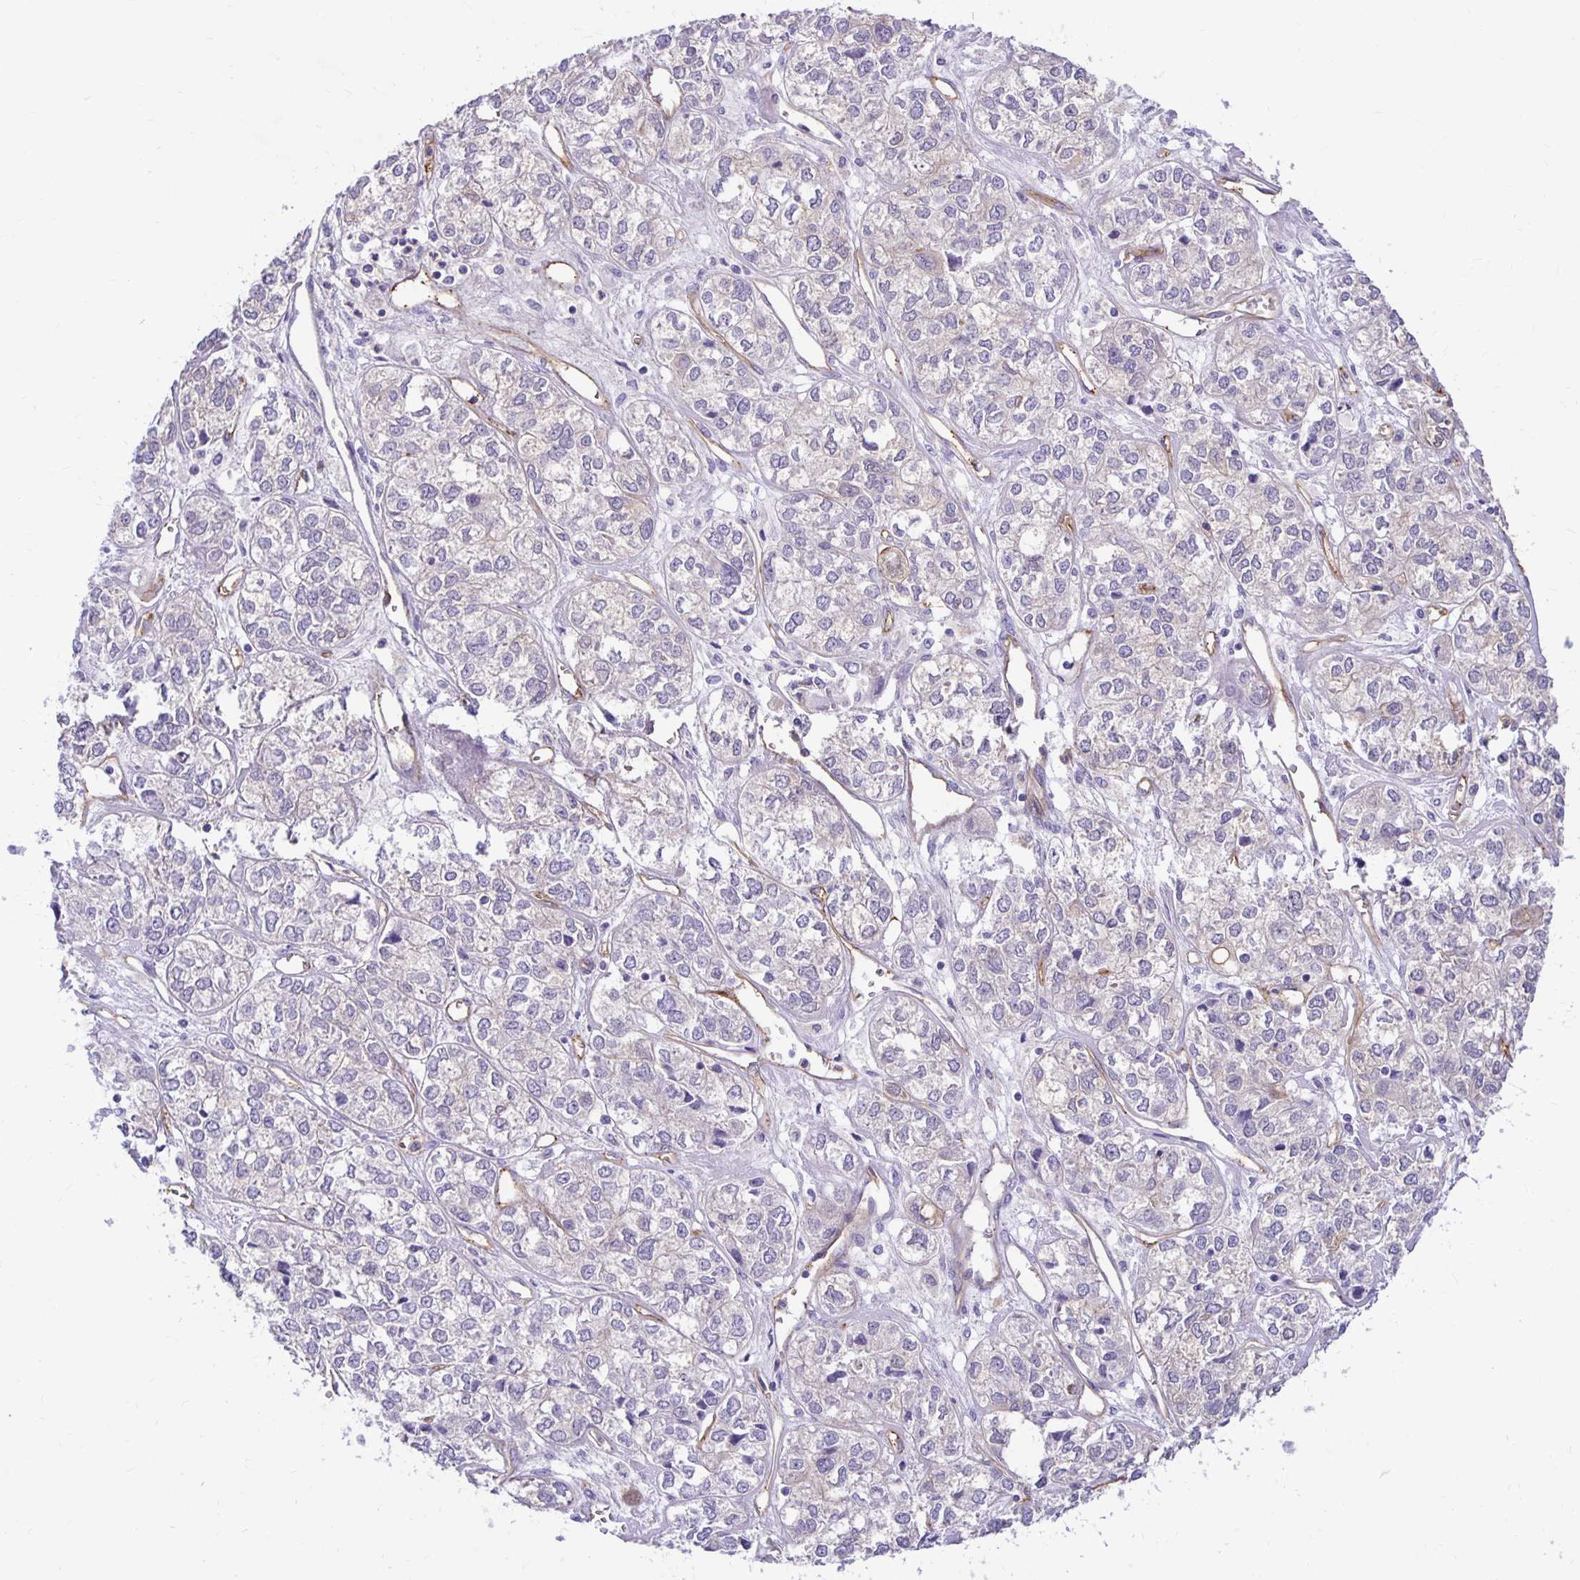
{"staining": {"intensity": "negative", "quantity": "none", "location": "none"}, "tissue": "ovarian cancer", "cell_type": "Tumor cells", "image_type": "cancer", "snomed": [{"axis": "morphology", "description": "Carcinoma, endometroid"}, {"axis": "topography", "description": "Ovary"}], "caption": "High power microscopy photomicrograph of an immunohistochemistry (IHC) histopathology image of ovarian cancer (endometroid carcinoma), revealing no significant expression in tumor cells.", "gene": "TTYH1", "patient": {"sex": "female", "age": 64}}